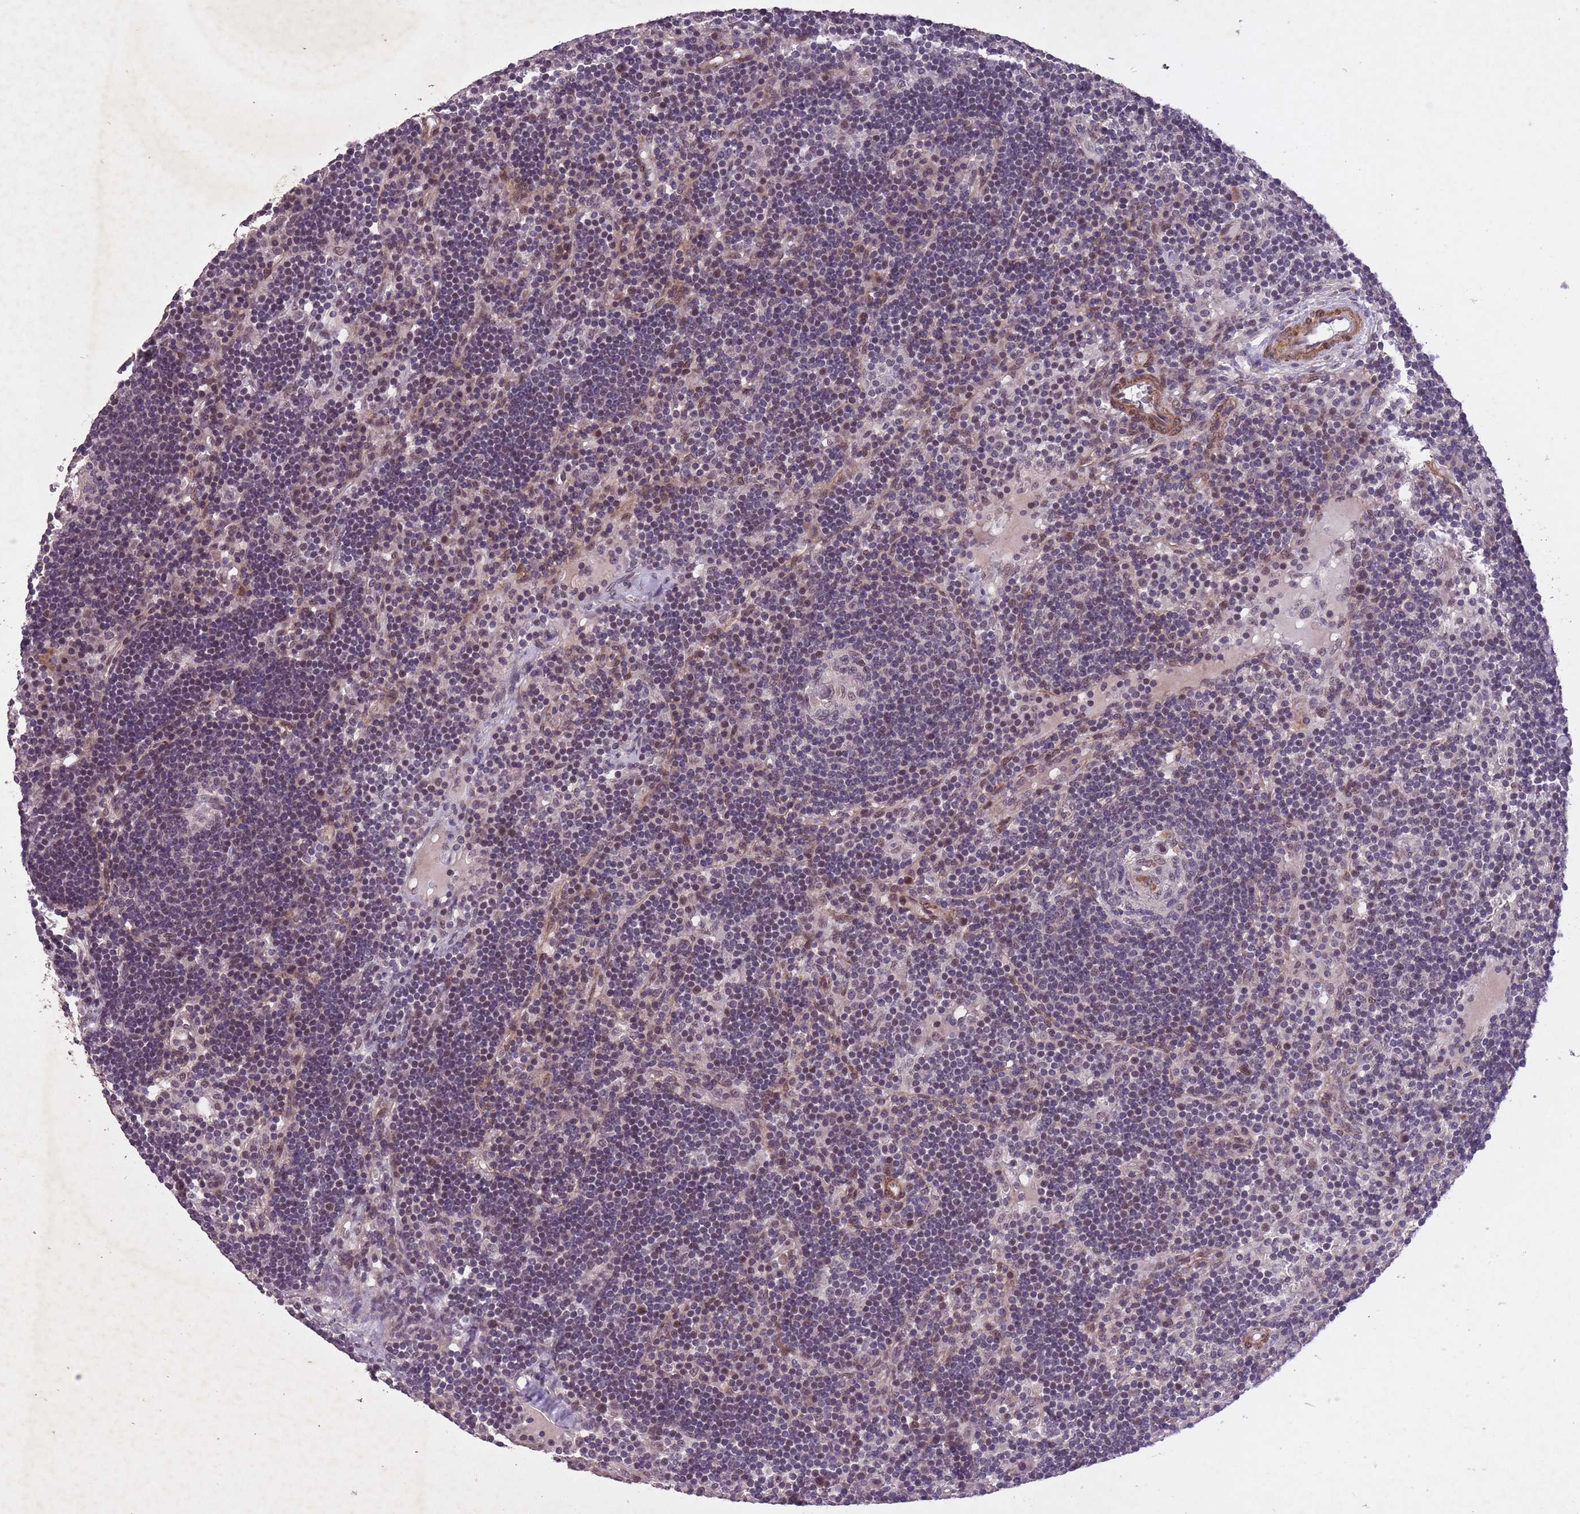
{"staining": {"intensity": "negative", "quantity": "none", "location": "none"}, "tissue": "lymph node", "cell_type": "Germinal center cells", "image_type": "normal", "snomed": [{"axis": "morphology", "description": "Normal tissue, NOS"}, {"axis": "topography", "description": "Lymph node"}], "caption": "Normal lymph node was stained to show a protein in brown. There is no significant staining in germinal center cells. The staining was performed using DAB (3,3'-diaminobenzidine) to visualize the protein expression in brown, while the nuclei were stained in blue with hematoxylin (Magnification: 20x).", "gene": "CBX6", "patient": {"sex": "male", "age": 53}}